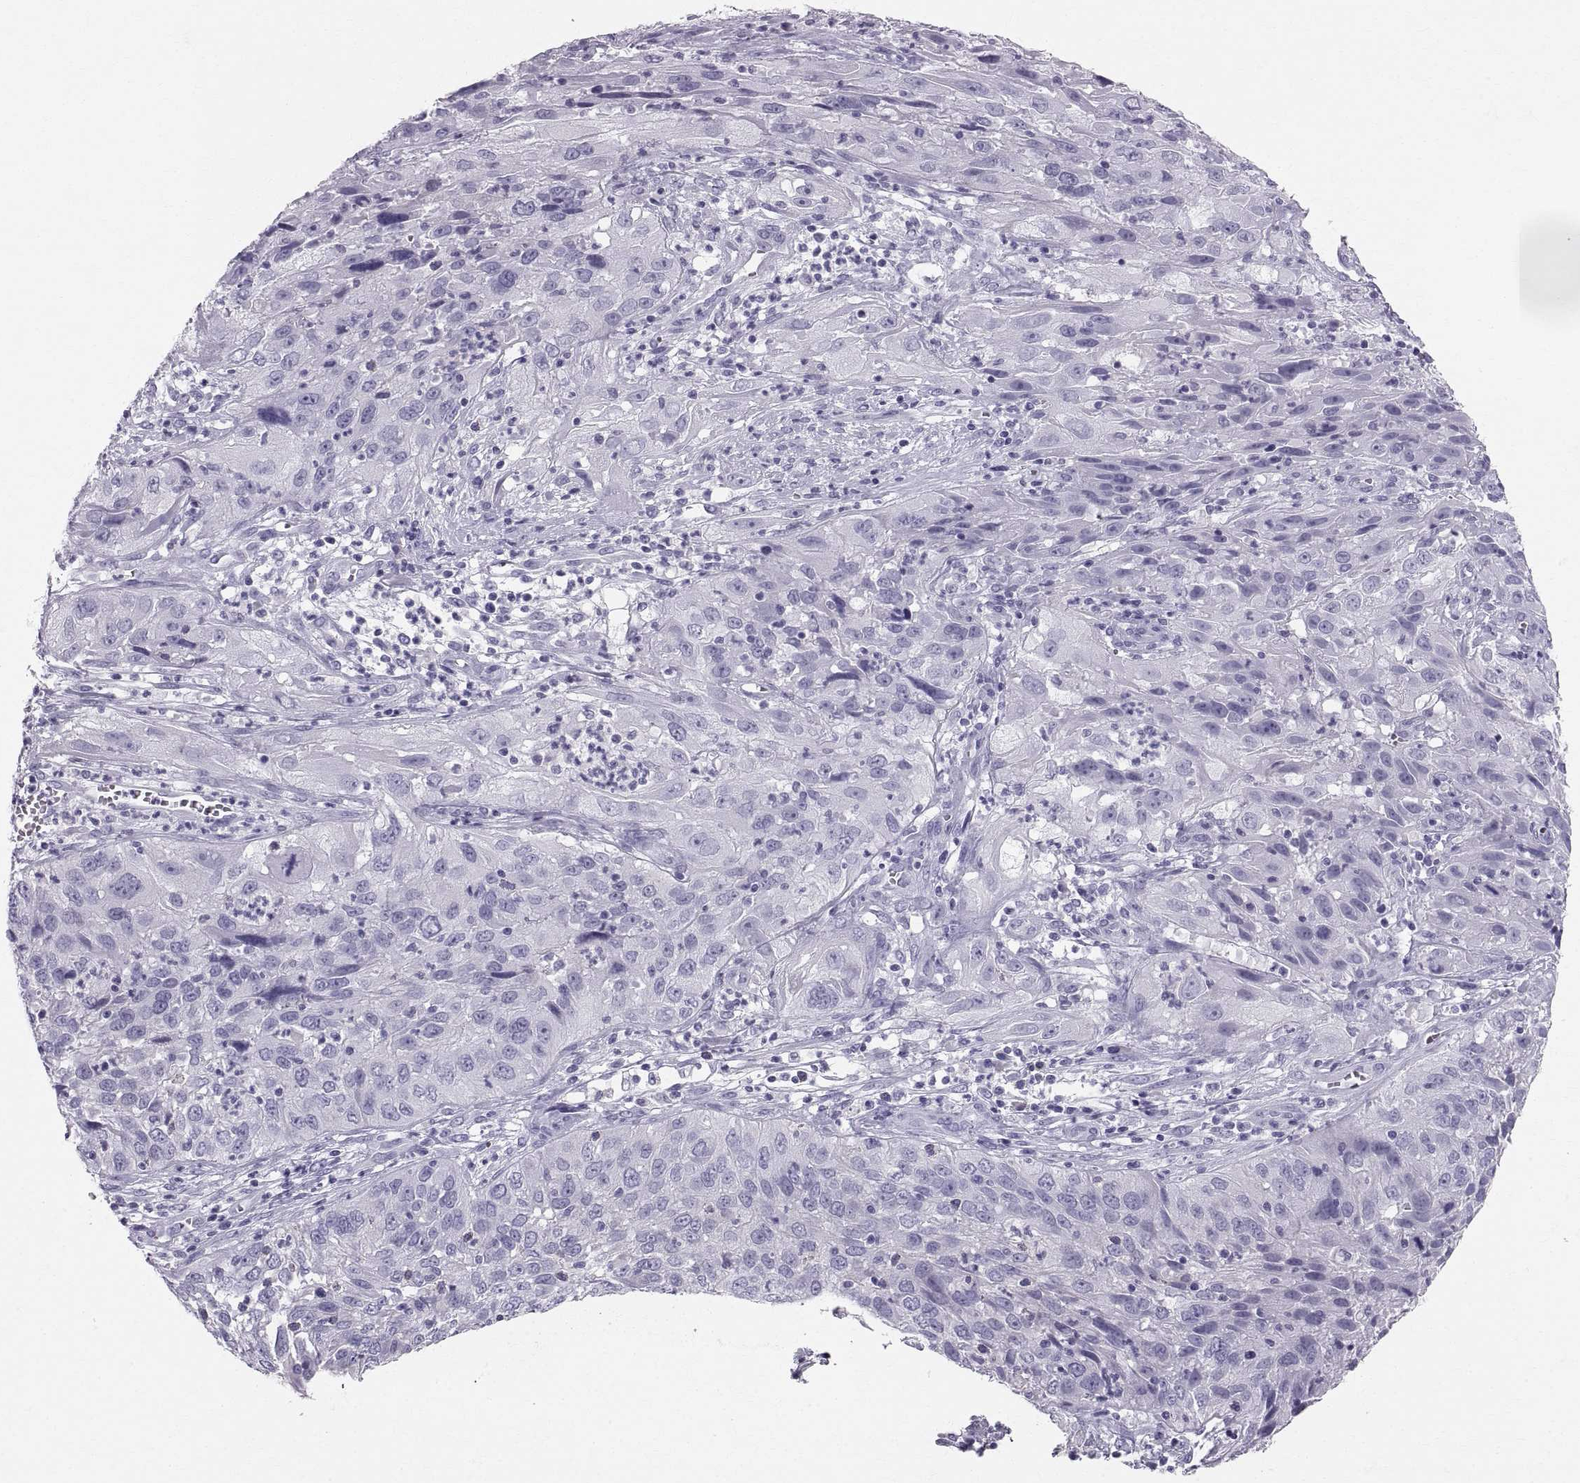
{"staining": {"intensity": "negative", "quantity": "none", "location": "none"}, "tissue": "cervical cancer", "cell_type": "Tumor cells", "image_type": "cancer", "snomed": [{"axis": "morphology", "description": "Squamous cell carcinoma, NOS"}, {"axis": "topography", "description": "Cervix"}], "caption": "Image shows no significant protein positivity in tumor cells of cervical squamous cell carcinoma.", "gene": "SLC22A6", "patient": {"sex": "female", "age": 32}}